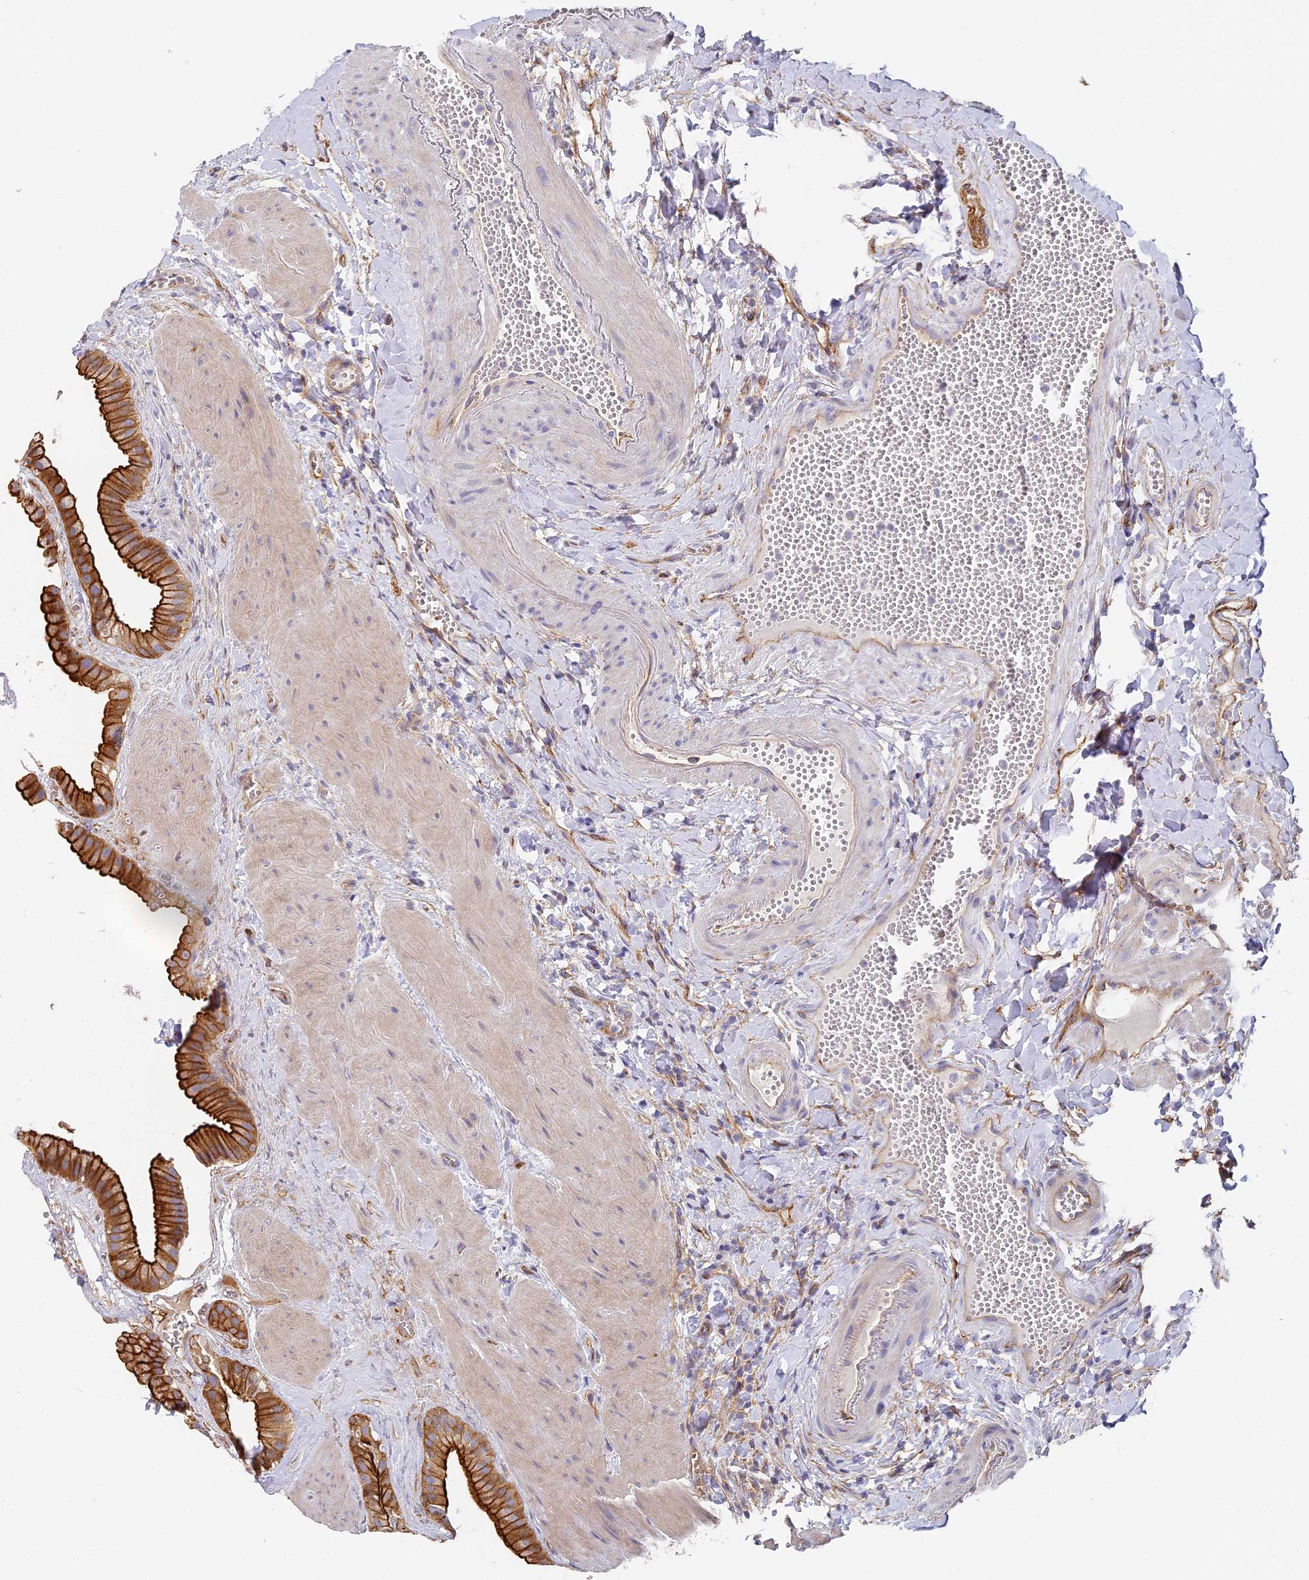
{"staining": {"intensity": "strong", "quantity": ">75%", "location": "cytoplasmic/membranous"}, "tissue": "gallbladder", "cell_type": "Glandular cells", "image_type": "normal", "snomed": [{"axis": "morphology", "description": "Normal tissue, NOS"}, {"axis": "topography", "description": "Gallbladder"}], "caption": "DAB (3,3'-diaminobenzidine) immunohistochemical staining of normal human gallbladder shows strong cytoplasmic/membranous protein positivity in approximately >75% of glandular cells.", "gene": "CCDC30", "patient": {"sex": "male", "age": 55}}